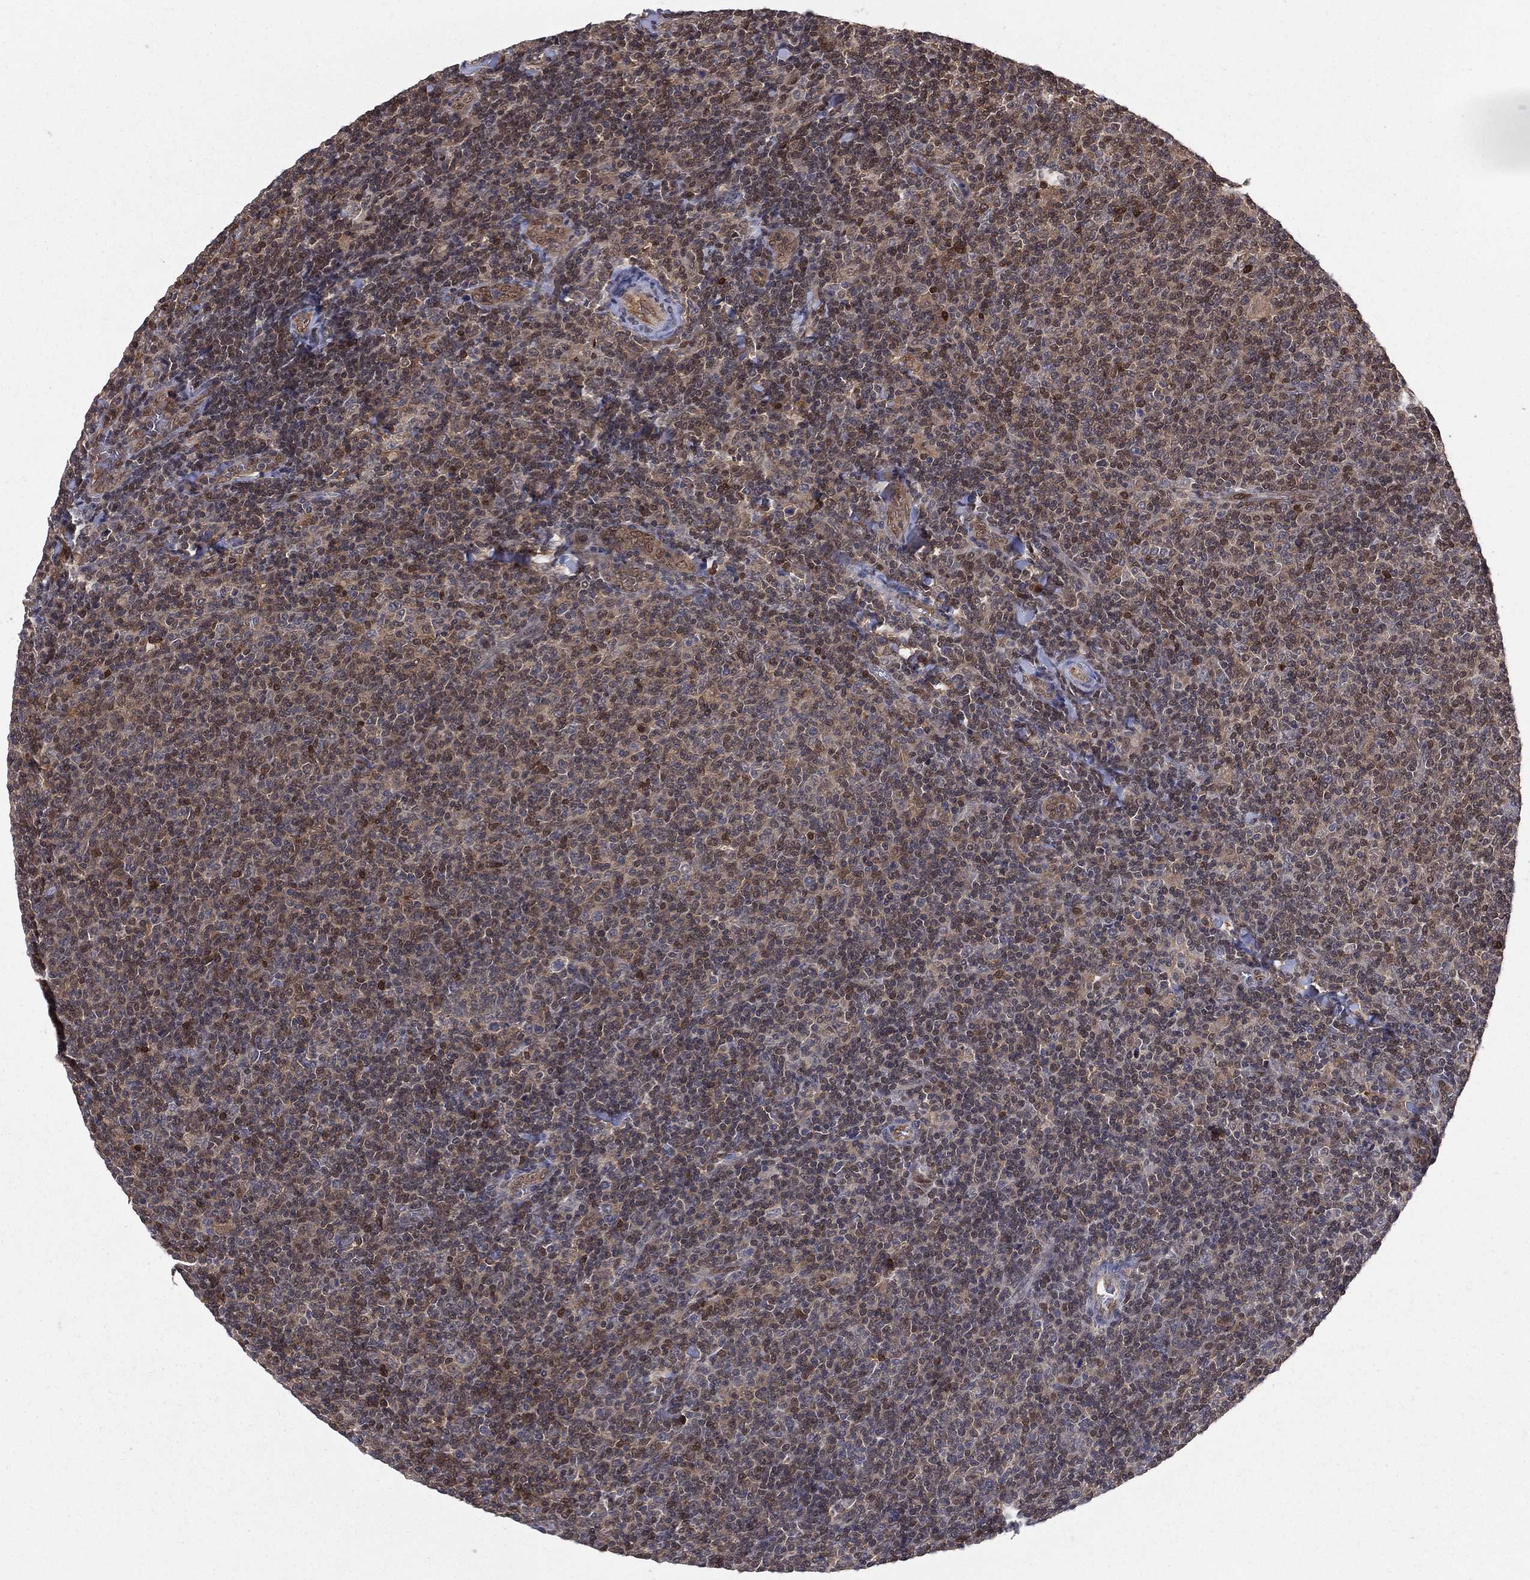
{"staining": {"intensity": "moderate", "quantity": "<25%", "location": "nuclear"}, "tissue": "lymphoma", "cell_type": "Tumor cells", "image_type": "cancer", "snomed": [{"axis": "morphology", "description": "Malignant lymphoma, non-Hodgkin's type, Low grade"}, {"axis": "topography", "description": "Lymph node"}], "caption": "Protein staining displays moderate nuclear staining in approximately <25% of tumor cells in low-grade malignant lymphoma, non-Hodgkin's type.", "gene": "GMPR2", "patient": {"sex": "male", "age": 52}}